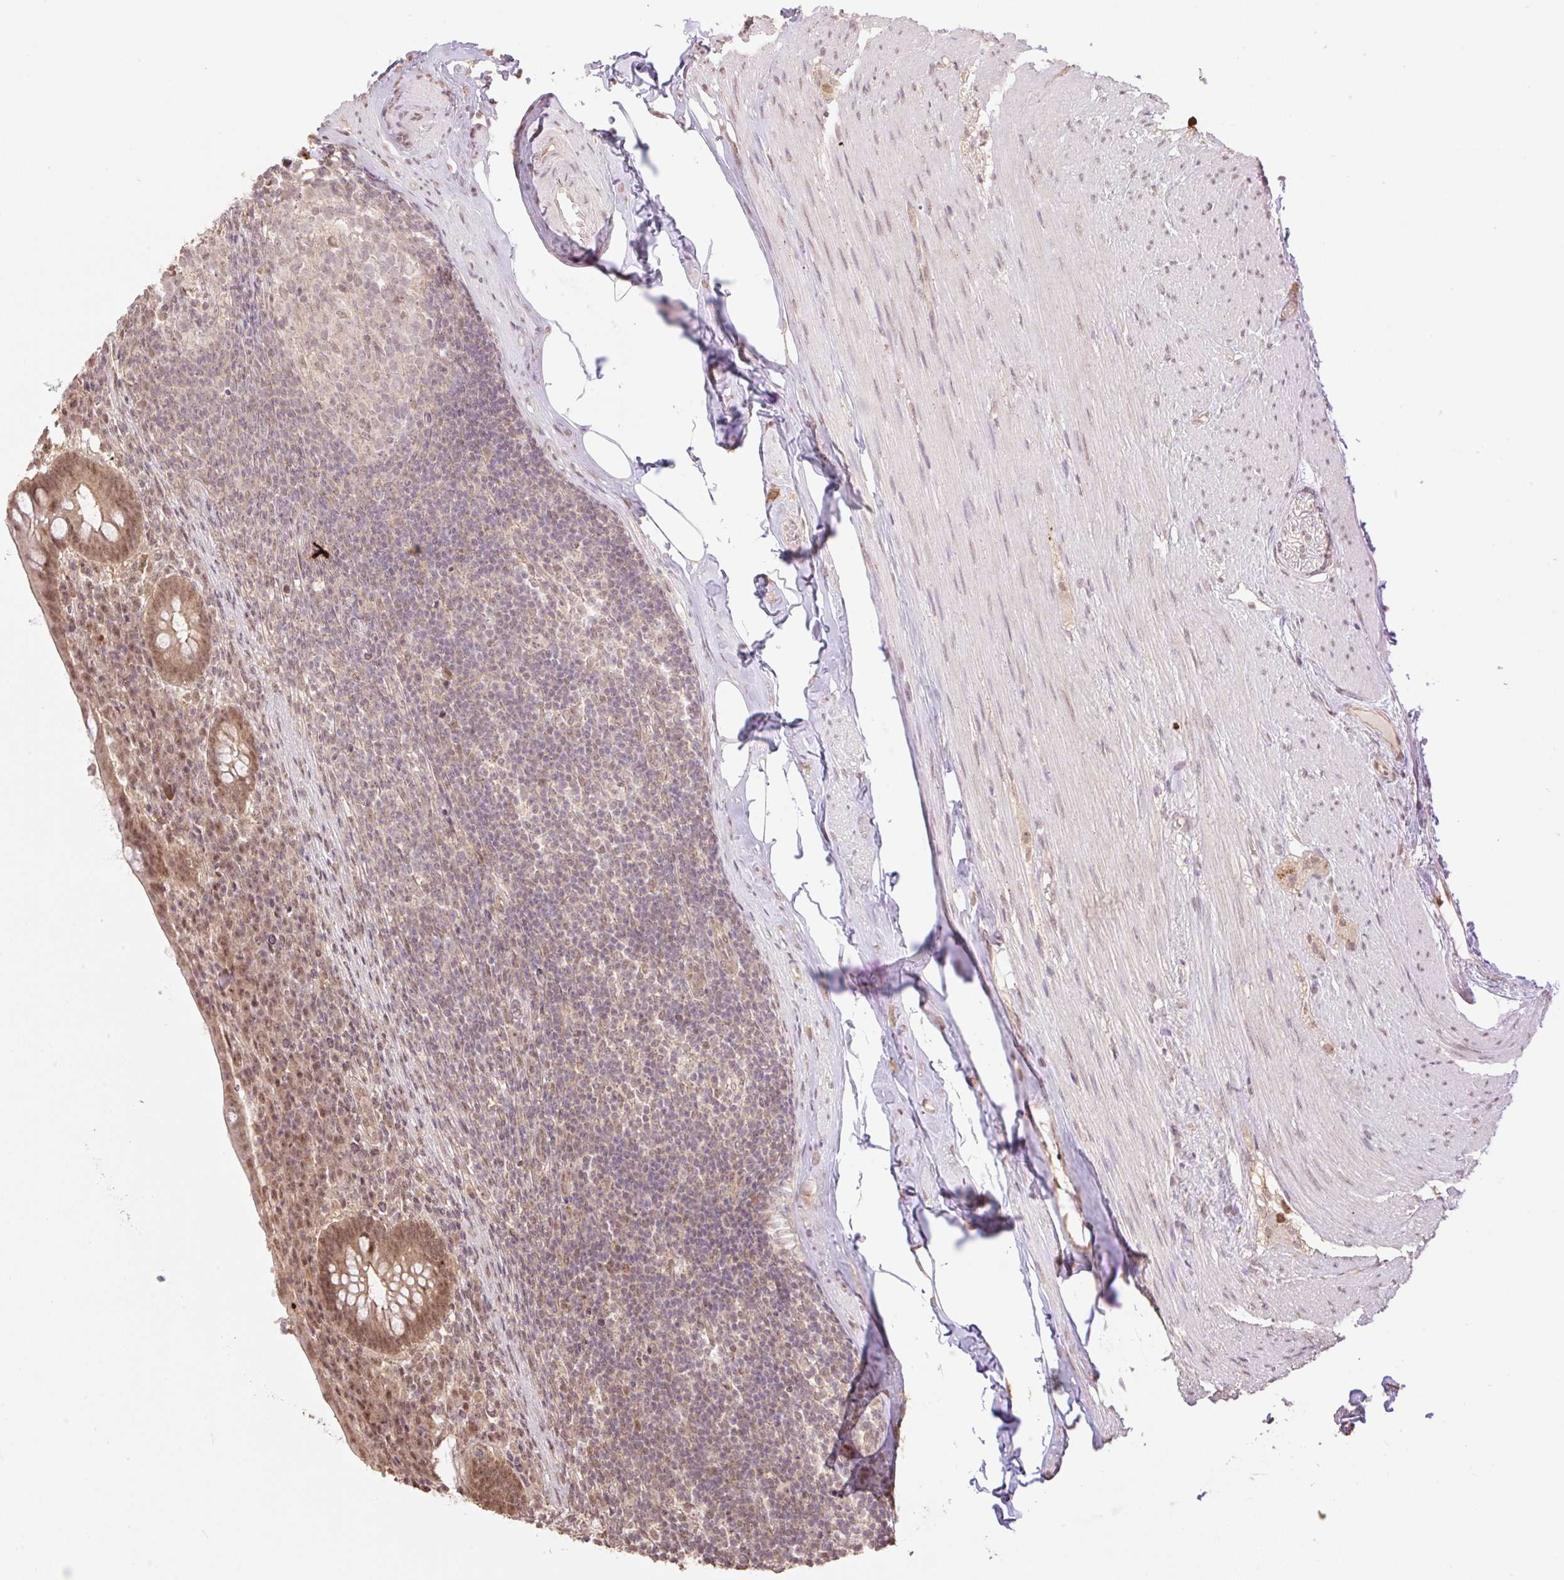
{"staining": {"intensity": "moderate", "quantity": ">75%", "location": "cytoplasmic/membranous,nuclear"}, "tissue": "appendix", "cell_type": "Glandular cells", "image_type": "normal", "snomed": [{"axis": "morphology", "description": "Normal tissue, NOS"}, {"axis": "topography", "description": "Appendix"}], "caption": "Brown immunohistochemical staining in unremarkable human appendix demonstrates moderate cytoplasmic/membranous,nuclear staining in about >75% of glandular cells. (IHC, brightfield microscopy, high magnification).", "gene": "VPS25", "patient": {"sex": "female", "age": 56}}